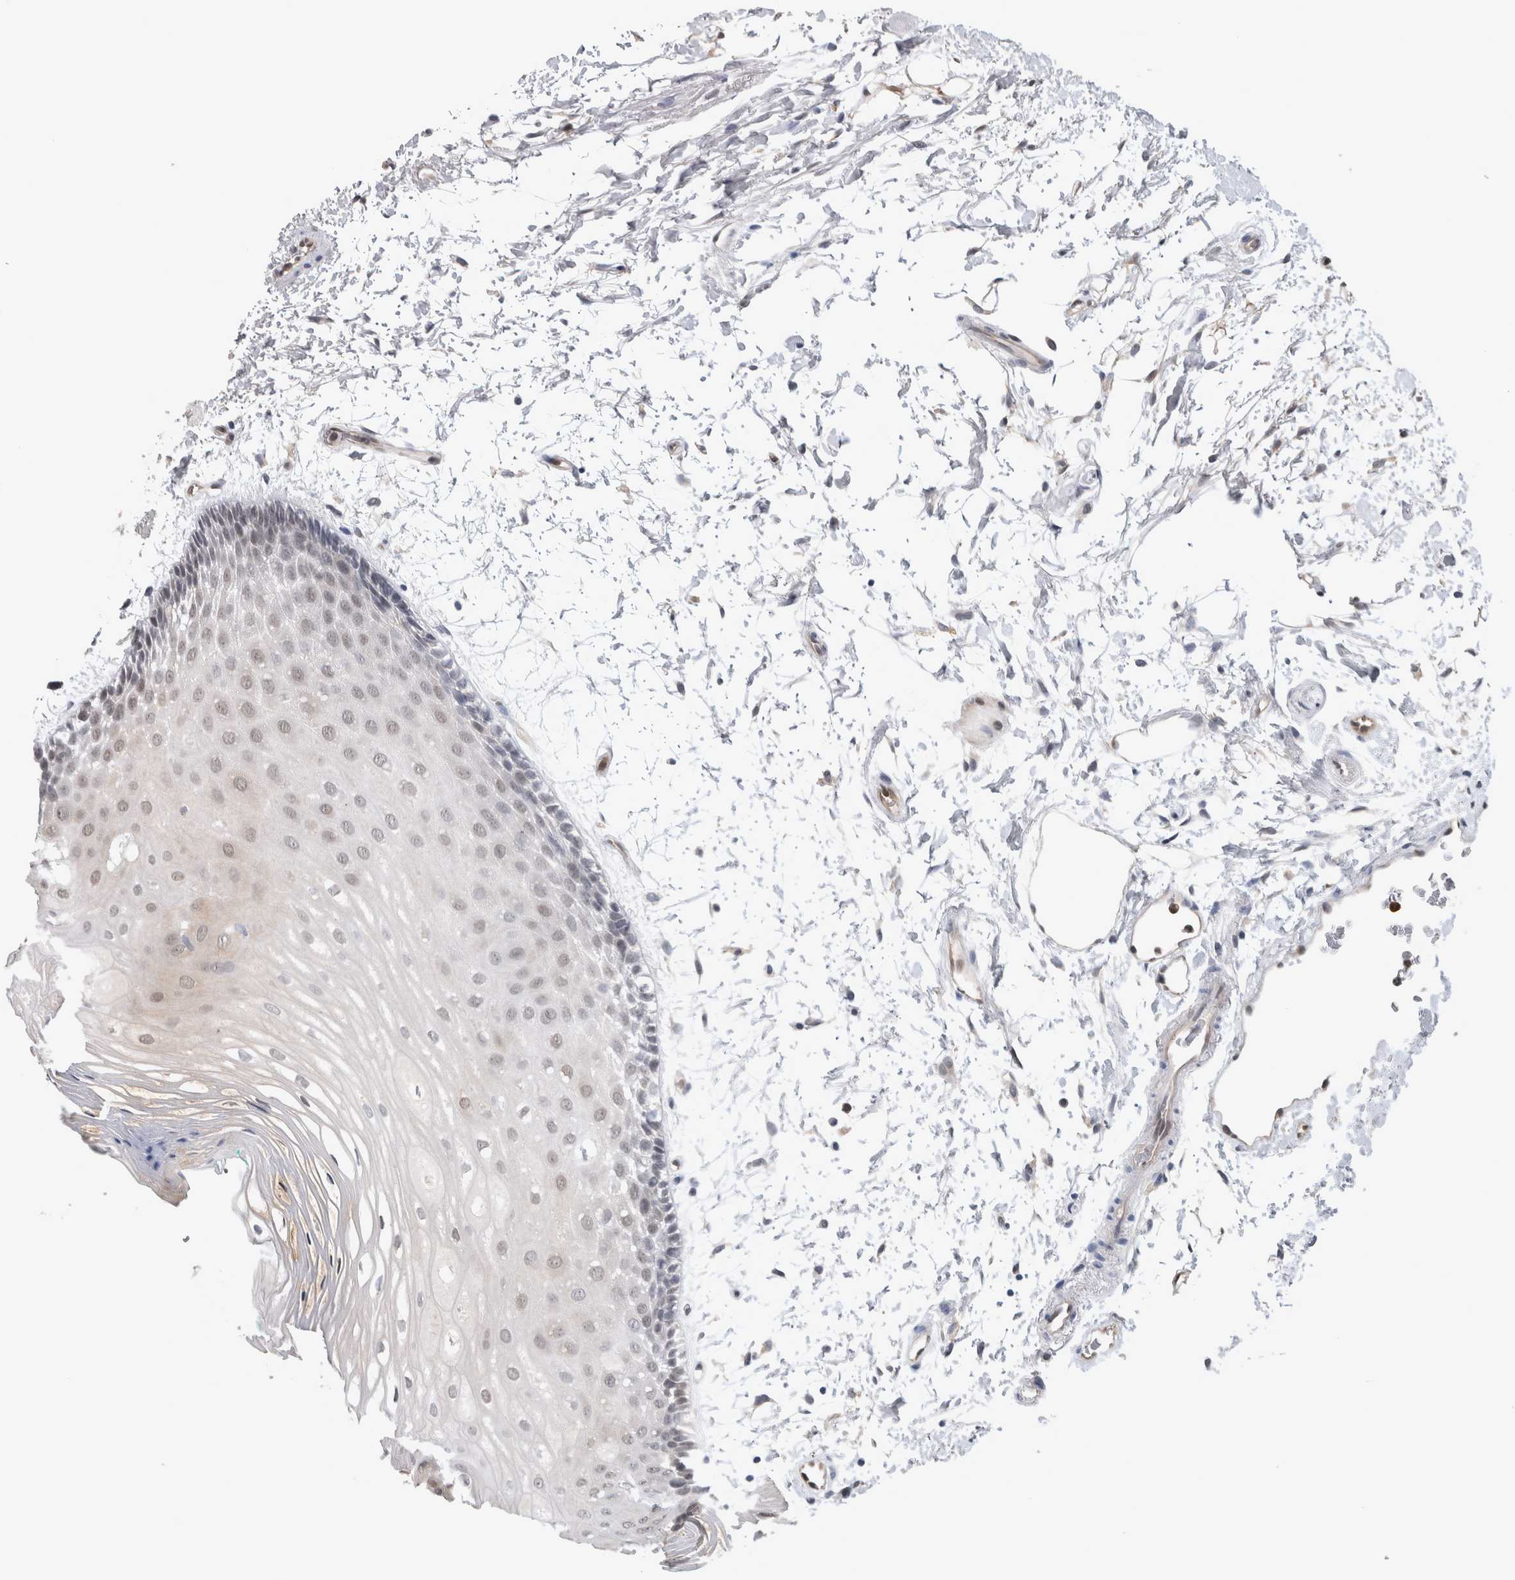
{"staining": {"intensity": "weak", "quantity": "<25%", "location": "nuclear"}, "tissue": "oral mucosa", "cell_type": "Squamous epithelial cells", "image_type": "normal", "snomed": [{"axis": "morphology", "description": "Normal tissue, NOS"}, {"axis": "topography", "description": "Skeletal muscle"}, {"axis": "topography", "description": "Oral tissue"}, {"axis": "topography", "description": "Peripheral nerve tissue"}], "caption": "Immunohistochemical staining of normal human oral mucosa displays no significant positivity in squamous epithelial cells.", "gene": "NAPRT", "patient": {"sex": "female", "age": 84}}